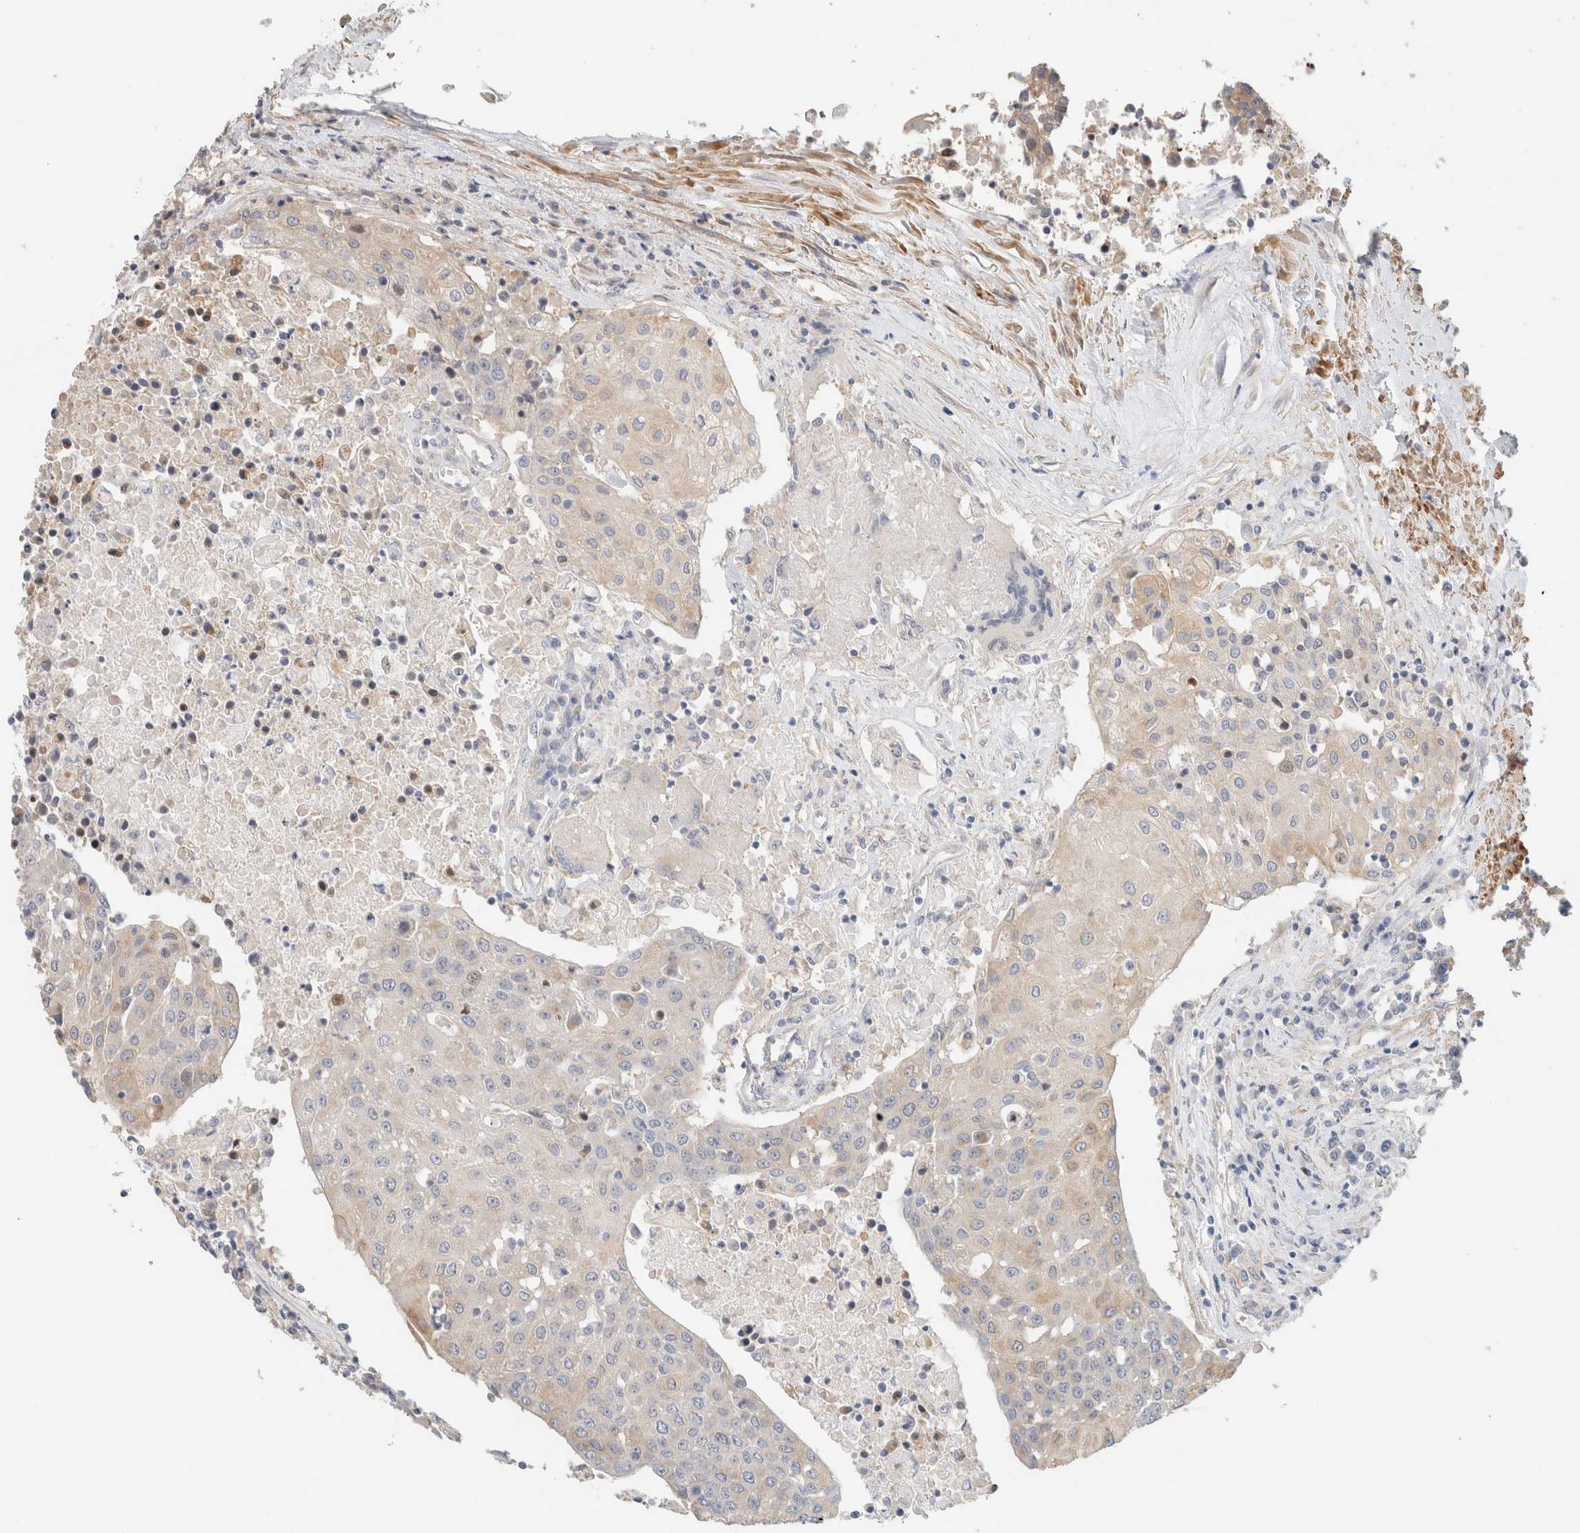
{"staining": {"intensity": "weak", "quantity": "<25%", "location": "cytoplasmic/membranous"}, "tissue": "urothelial cancer", "cell_type": "Tumor cells", "image_type": "cancer", "snomed": [{"axis": "morphology", "description": "Urothelial carcinoma, High grade"}, {"axis": "topography", "description": "Urinary bladder"}], "caption": "This is an immunohistochemistry (IHC) photomicrograph of human urothelial cancer. There is no staining in tumor cells.", "gene": "ID3", "patient": {"sex": "female", "age": 85}}